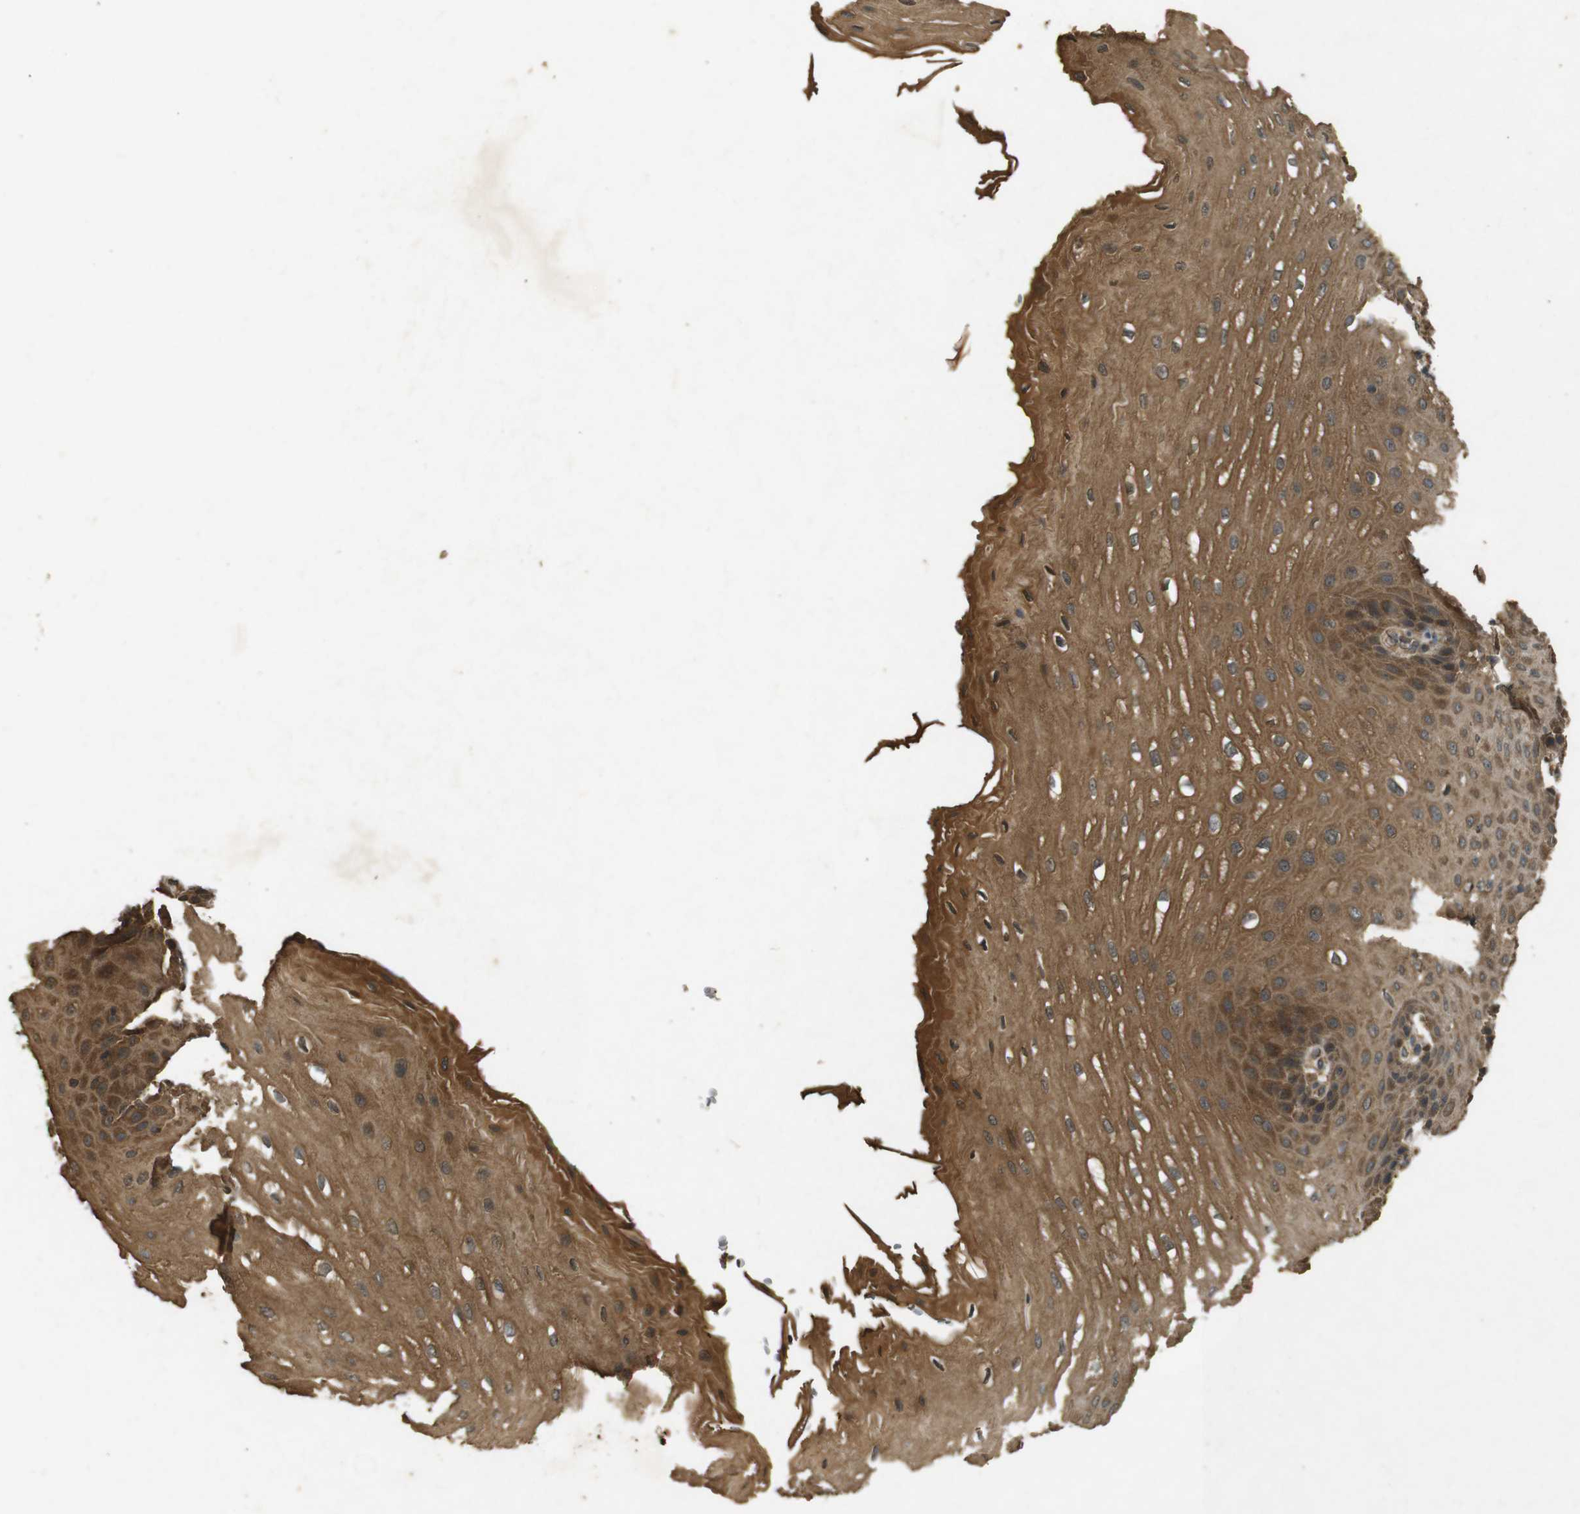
{"staining": {"intensity": "moderate", "quantity": ">75%", "location": "cytoplasmic/membranous"}, "tissue": "esophagus", "cell_type": "Squamous epithelial cells", "image_type": "normal", "snomed": [{"axis": "morphology", "description": "Normal tissue, NOS"}, {"axis": "topography", "description": "Esophagus"}], "caption": "About >75% of squamous epithelial cells in unremarkable esophagus display moderate cytoplasmic/membranous protein staining as visualized by brown immunohistochemical staining.", "gene": "TAP1", "patient": {"sex": "male", "age": 54}}